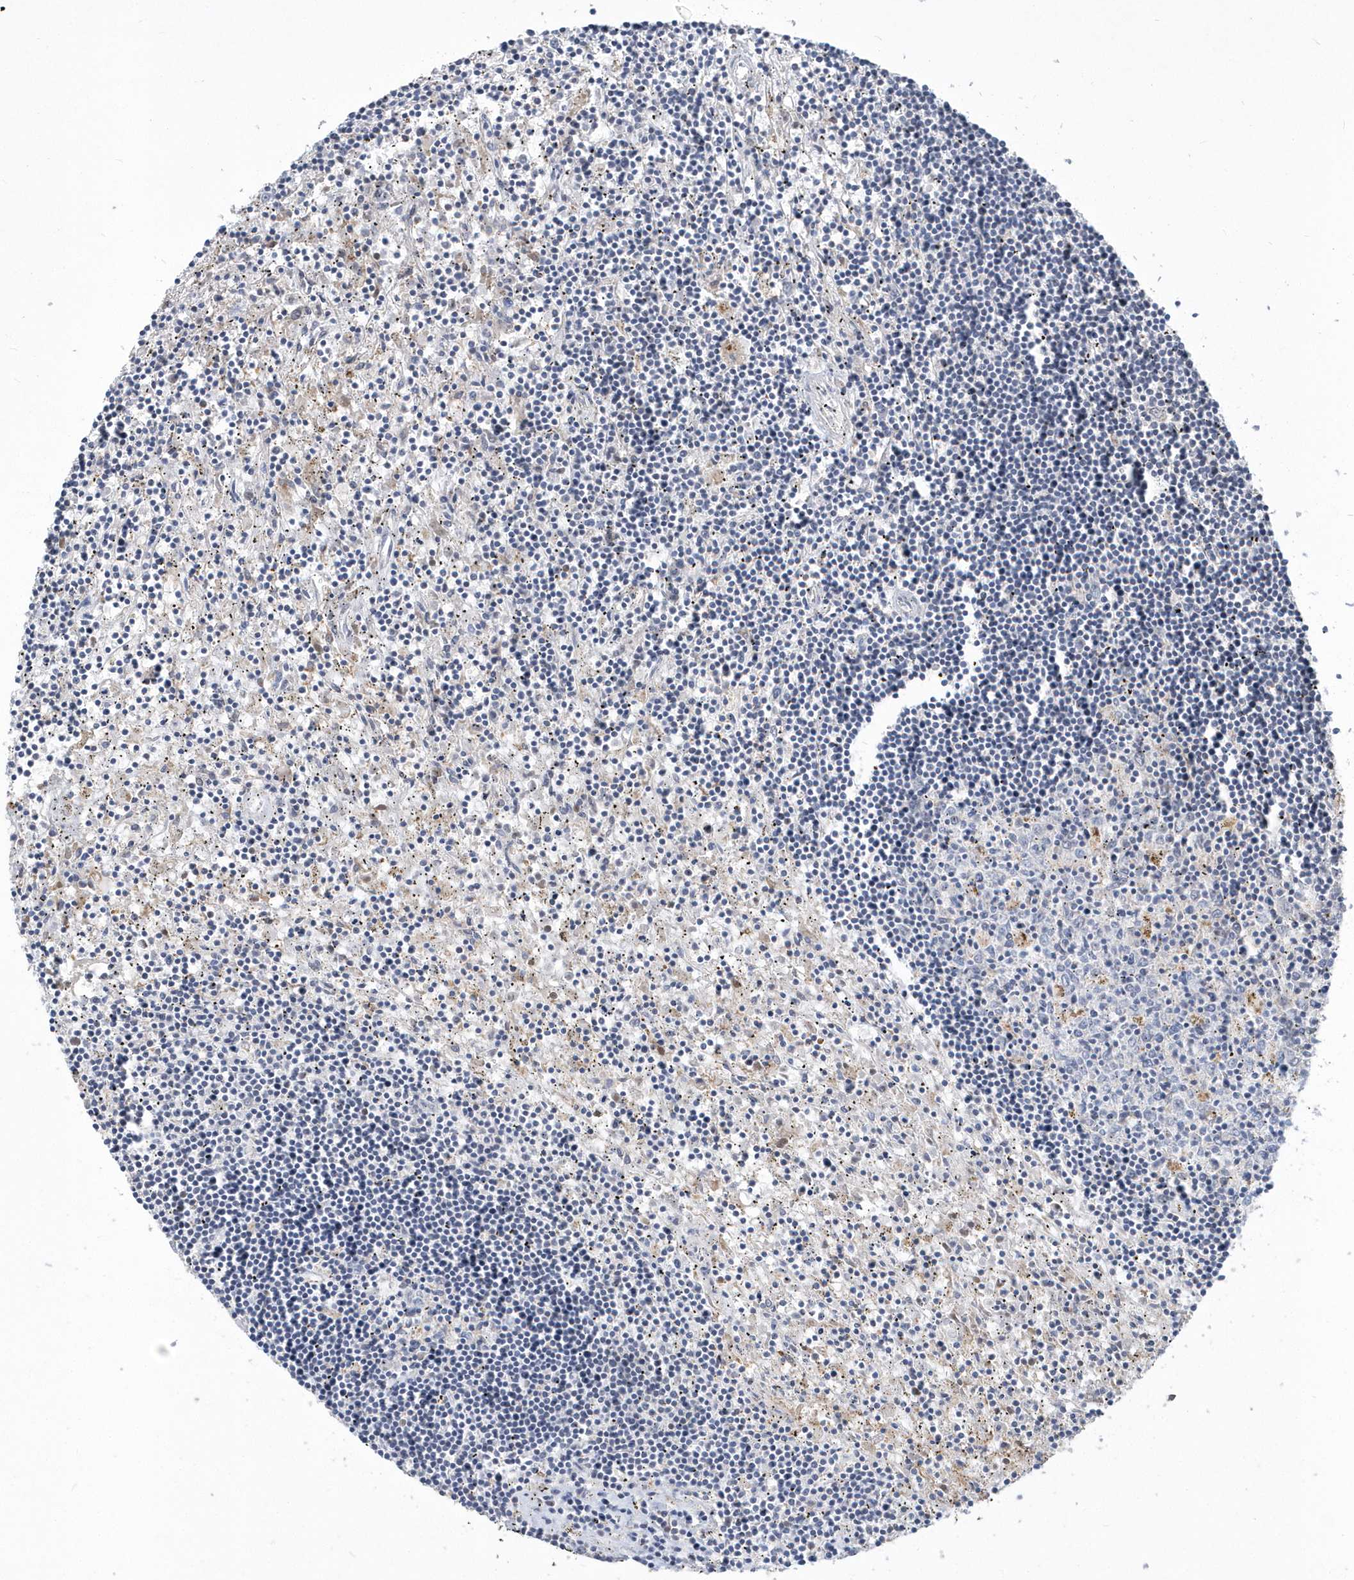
{"staining": {"intensity": "negative", "quantity": "none", "location": "none"}, "tissue": "lymphoma", "cell_type": "Tumor cells", "image_type": "cancer", "snomed": [{"axis": "morphology", "description": "Malignant lymphoma, non-Hodgkin's type, Low grade"}, {"axis": "topography", "description": "Spleen"}], "caption": "Protein analysis of lymphoma shows no significant positivity in tumor cells.", "gene": "TSPEAR", "patient": {"sex": "male", "age": 76}}